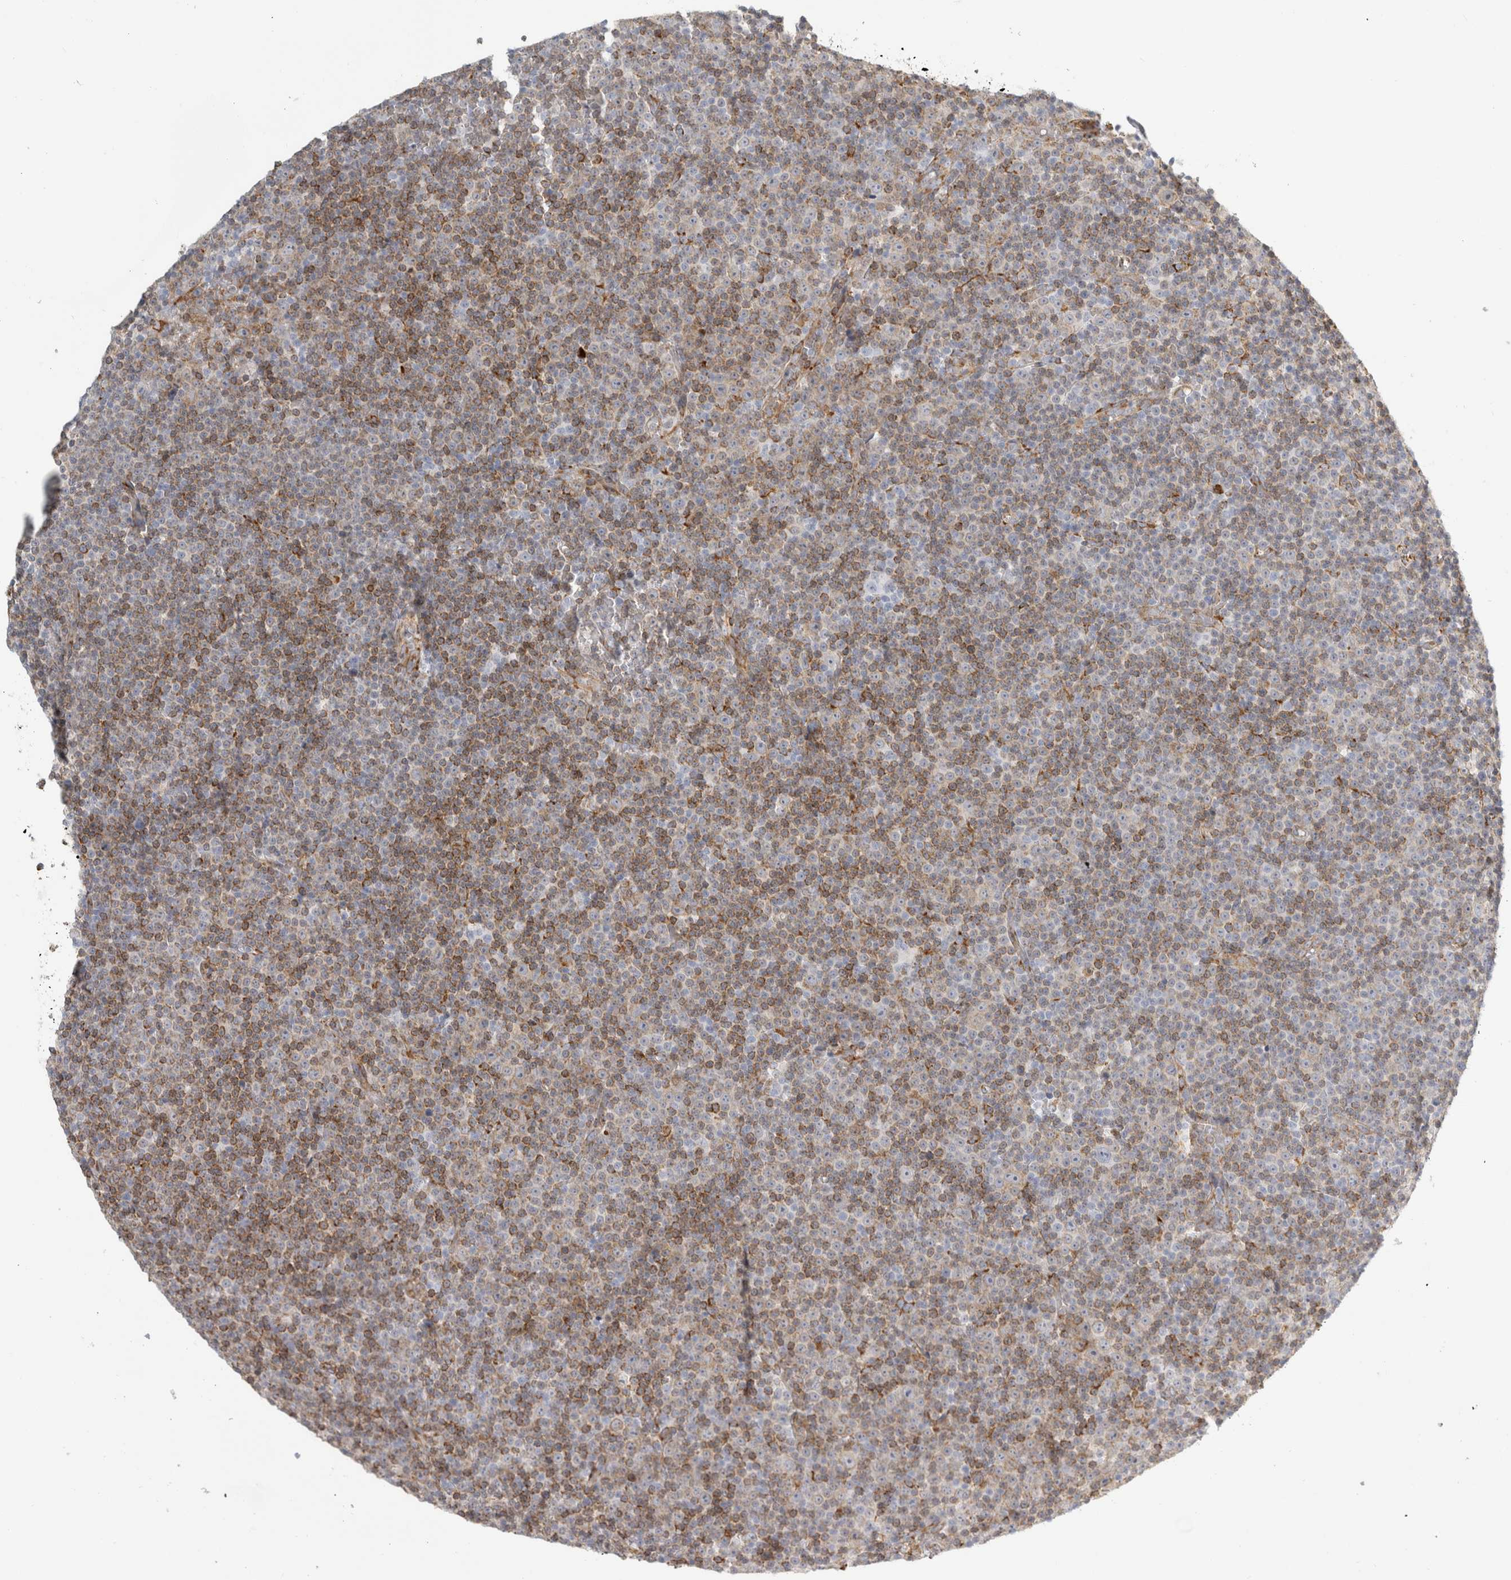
{"staining": {"intensity": "moderate", "quantity": "25%-75%", "location": "cytoplasmic/membranous"}, "tissue": "lymphoma", "cell_type": "Tumor cells", "image_type": "cancer", "snomed": [{"axis": "morphology", "description": "Malignant lymphoma, non-Hodgkin's type, Low grade"}, {"axis": "topography", "description": "Lymph node"}], "caption": "Immunohistochemical staining of human lymphoma demonstrates moderate cytoplasmic/membranous protein positivity in approximately 25%-75% of tumor cells.", "gene": "OSTN", "patient": {"sex": "female", "age": 67}}